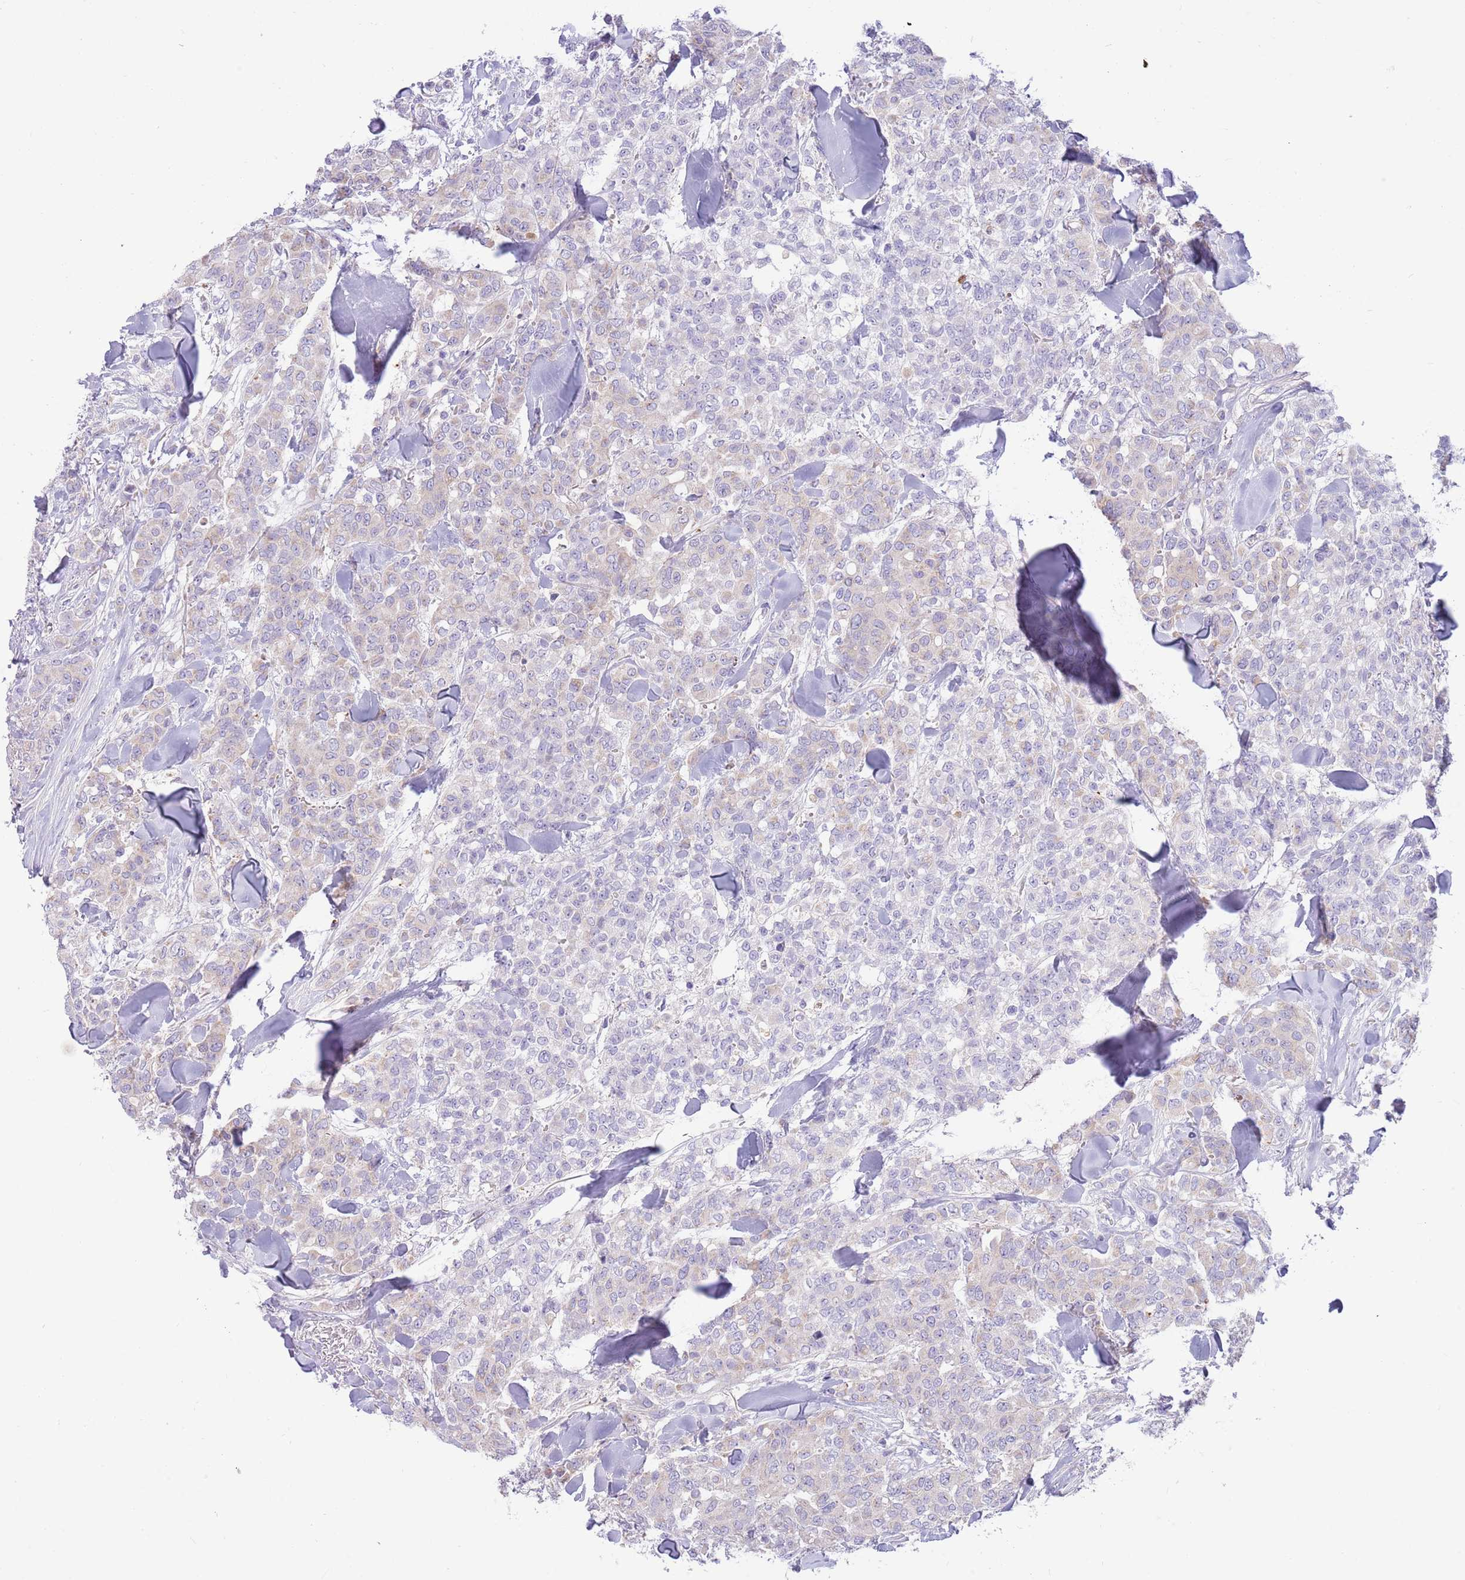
{"staining": {"intensity": "weak", "quantity": "<25%", "location": "cytoplasmic/membranous"}, "tissue": "breast cancer", "cell_type": "Tumor cells", "image_type": "cancer", "snomed": [{"axis": "morphology", "description": "Lobular carcinoma"}, {"axis": "topography", "description": "Breast"}], "caption": "Micrograph shows no protein positivity in tumor cells of breast lobular carcinoma tissue.", "gene": "DDHD1", "patient": {"sex": "female", "age": 91}}